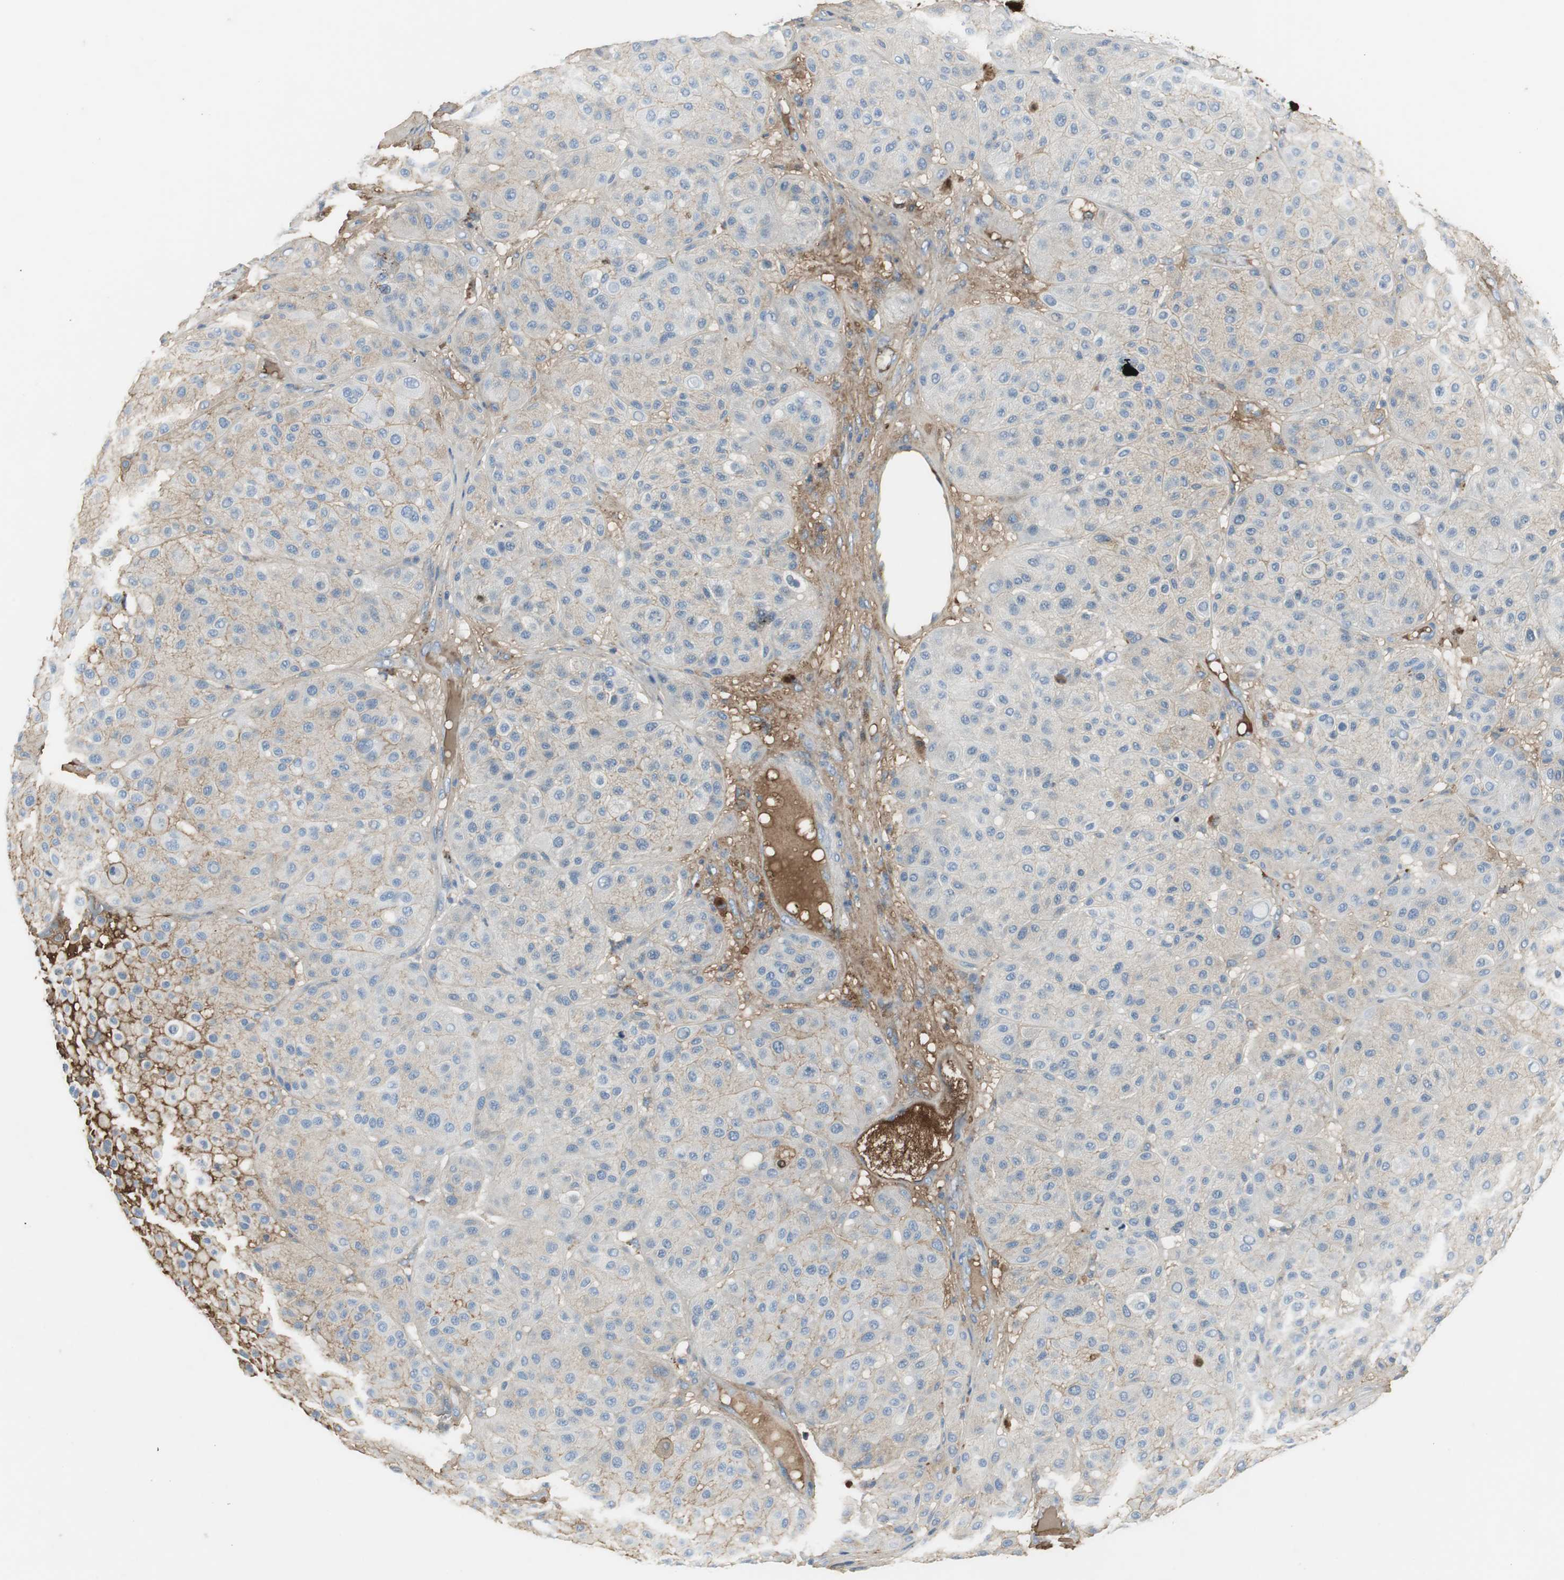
{"staining": {"intensity": "negative", "quantity": "none", "location": "none"}, "tissue": "melanoma", "cell_type": "Tumor cells", "image_type": "cancer", "snomed": [{"axis": "morphology", "description": "Normal tissue, NOS"}, {"axis": "morphology", "description": "Malignant melanoma, Metastatic site"}, {"axis": "topography", "description": "Skin"}], "caption": "This is an immunohistochemistry micrograph of melanoma. There is no positivity in tumor cells.", "gene": "IGHA1", "patient": {"sex": "male", "age": 41}}